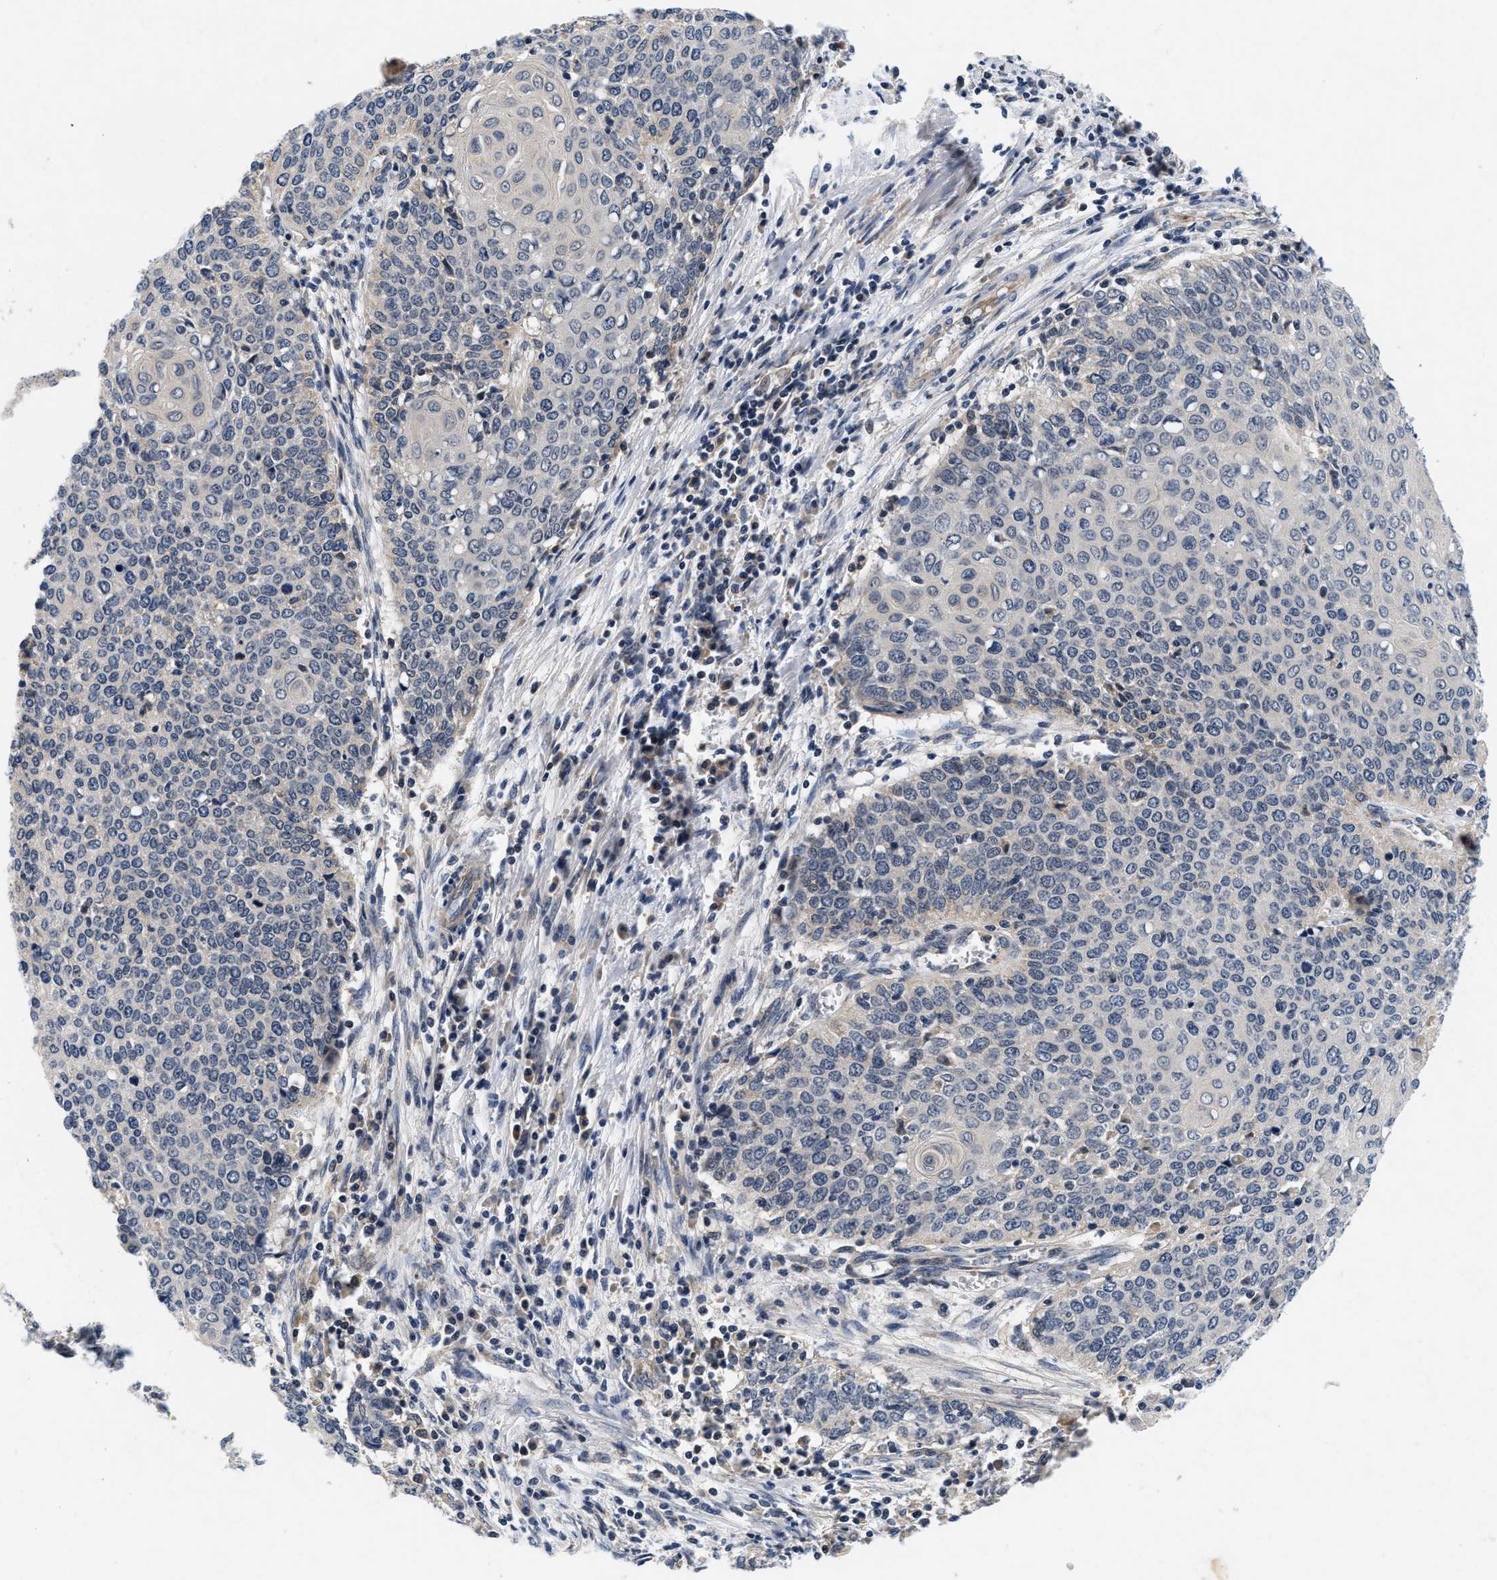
{"staining": {"intensity": "negative", "quantity": "none", "location": "none"}, "tissue": "cervical cancer", "cell_type": "Tumor cells", "image_type": "cancer", "snomed": [{"axis": "morphology", "description": "Squamous cell carcinoma, NOS"}, {"axis": "topography", "description": "Cervix"}], "caption": "Micrograph shows no protein staining in tumor cells of cervical cancer (squamous cell carcinoma) tissue.", "gene": "PDP1", "patient": {"sex": "female", "age": 39}}